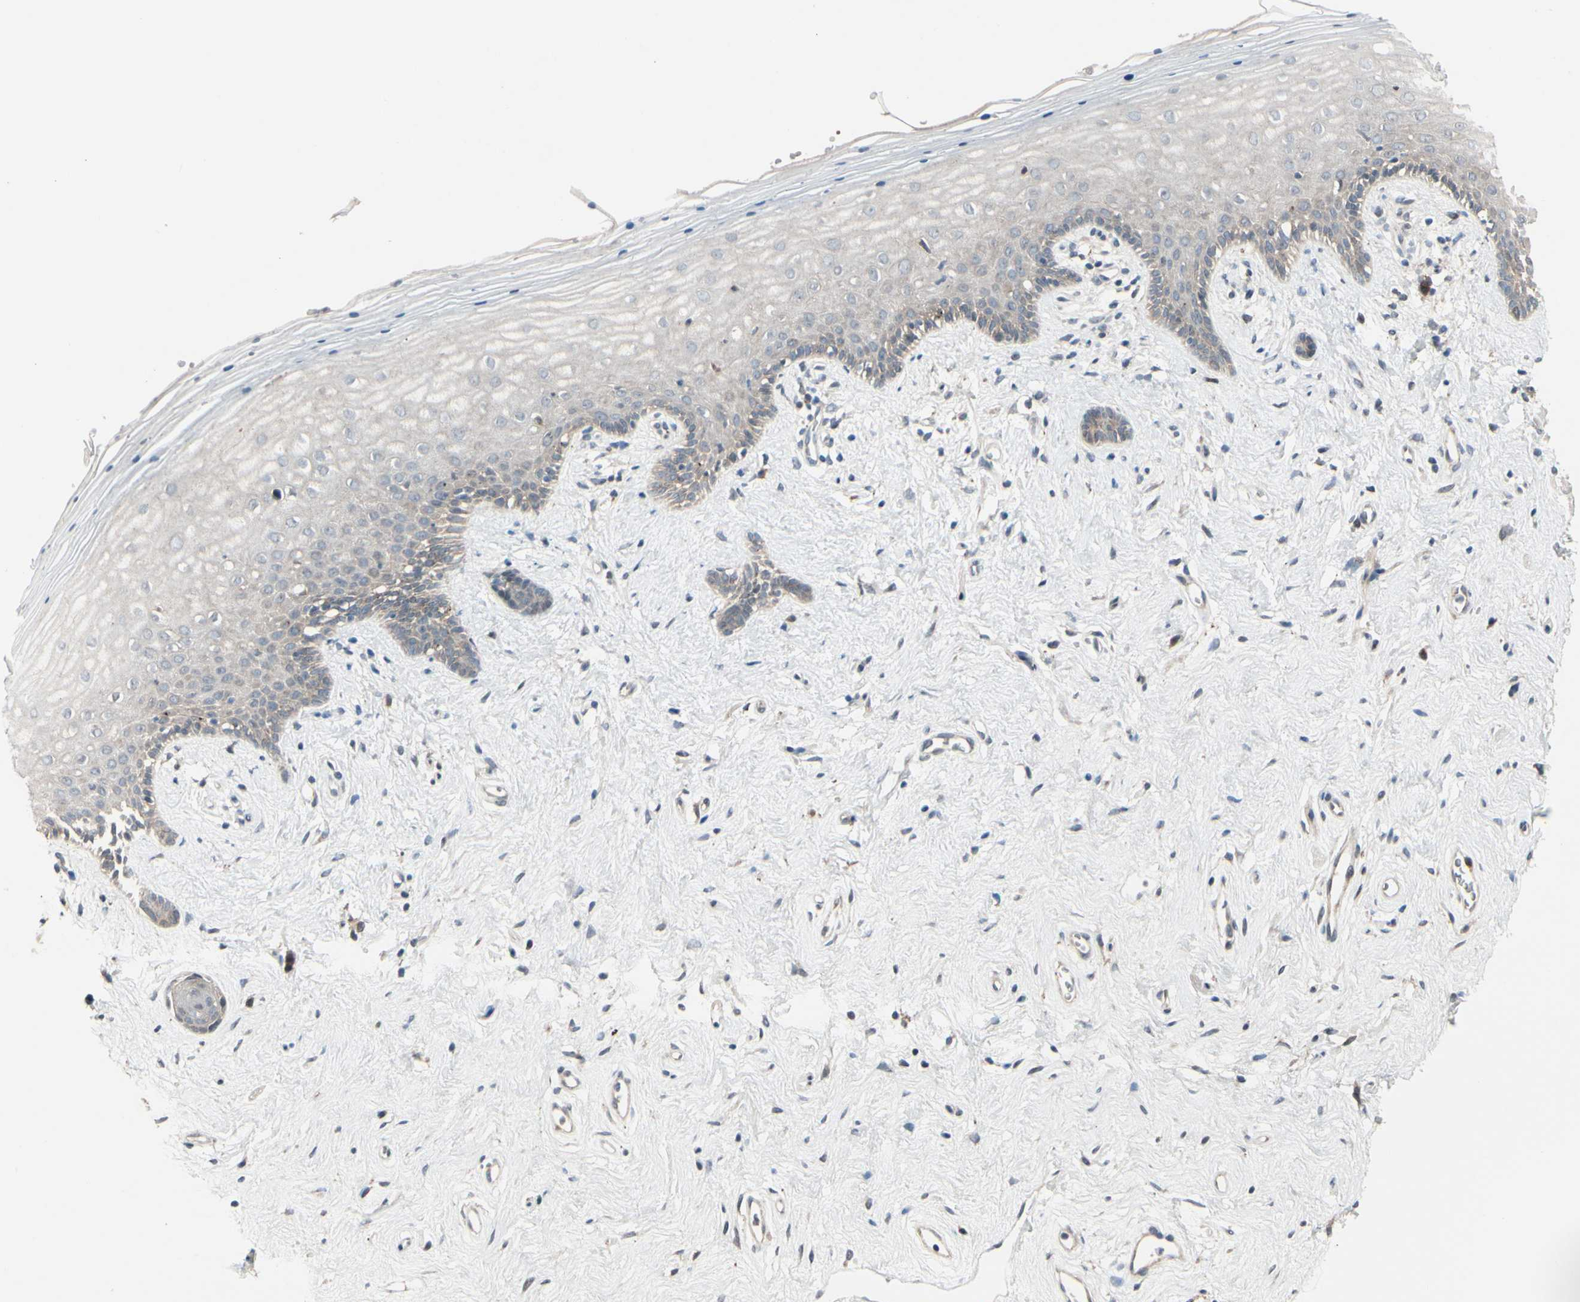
{"staining": {"intensity": "weak", "quantity": "<25%", "location": "cytoplasmic/membranous"}, "tissue": "vagina", "cell_type": "Squamous epithelial cells", "image_type": "normal", "snomed": [{"axis": "morphology", "description": "Normal tissue, NOS"}, {"axis": "topography", "description": "Vagina"}], "caption": "Squamous epithelial cells are negative for brown protein staining in unremarkable vagina. (DAB (3,3'-diaminobenzidine) immunohistochemistry, high magnification).", "gene": "SNX29", "patient": {"sex": "female", "age": 44}}